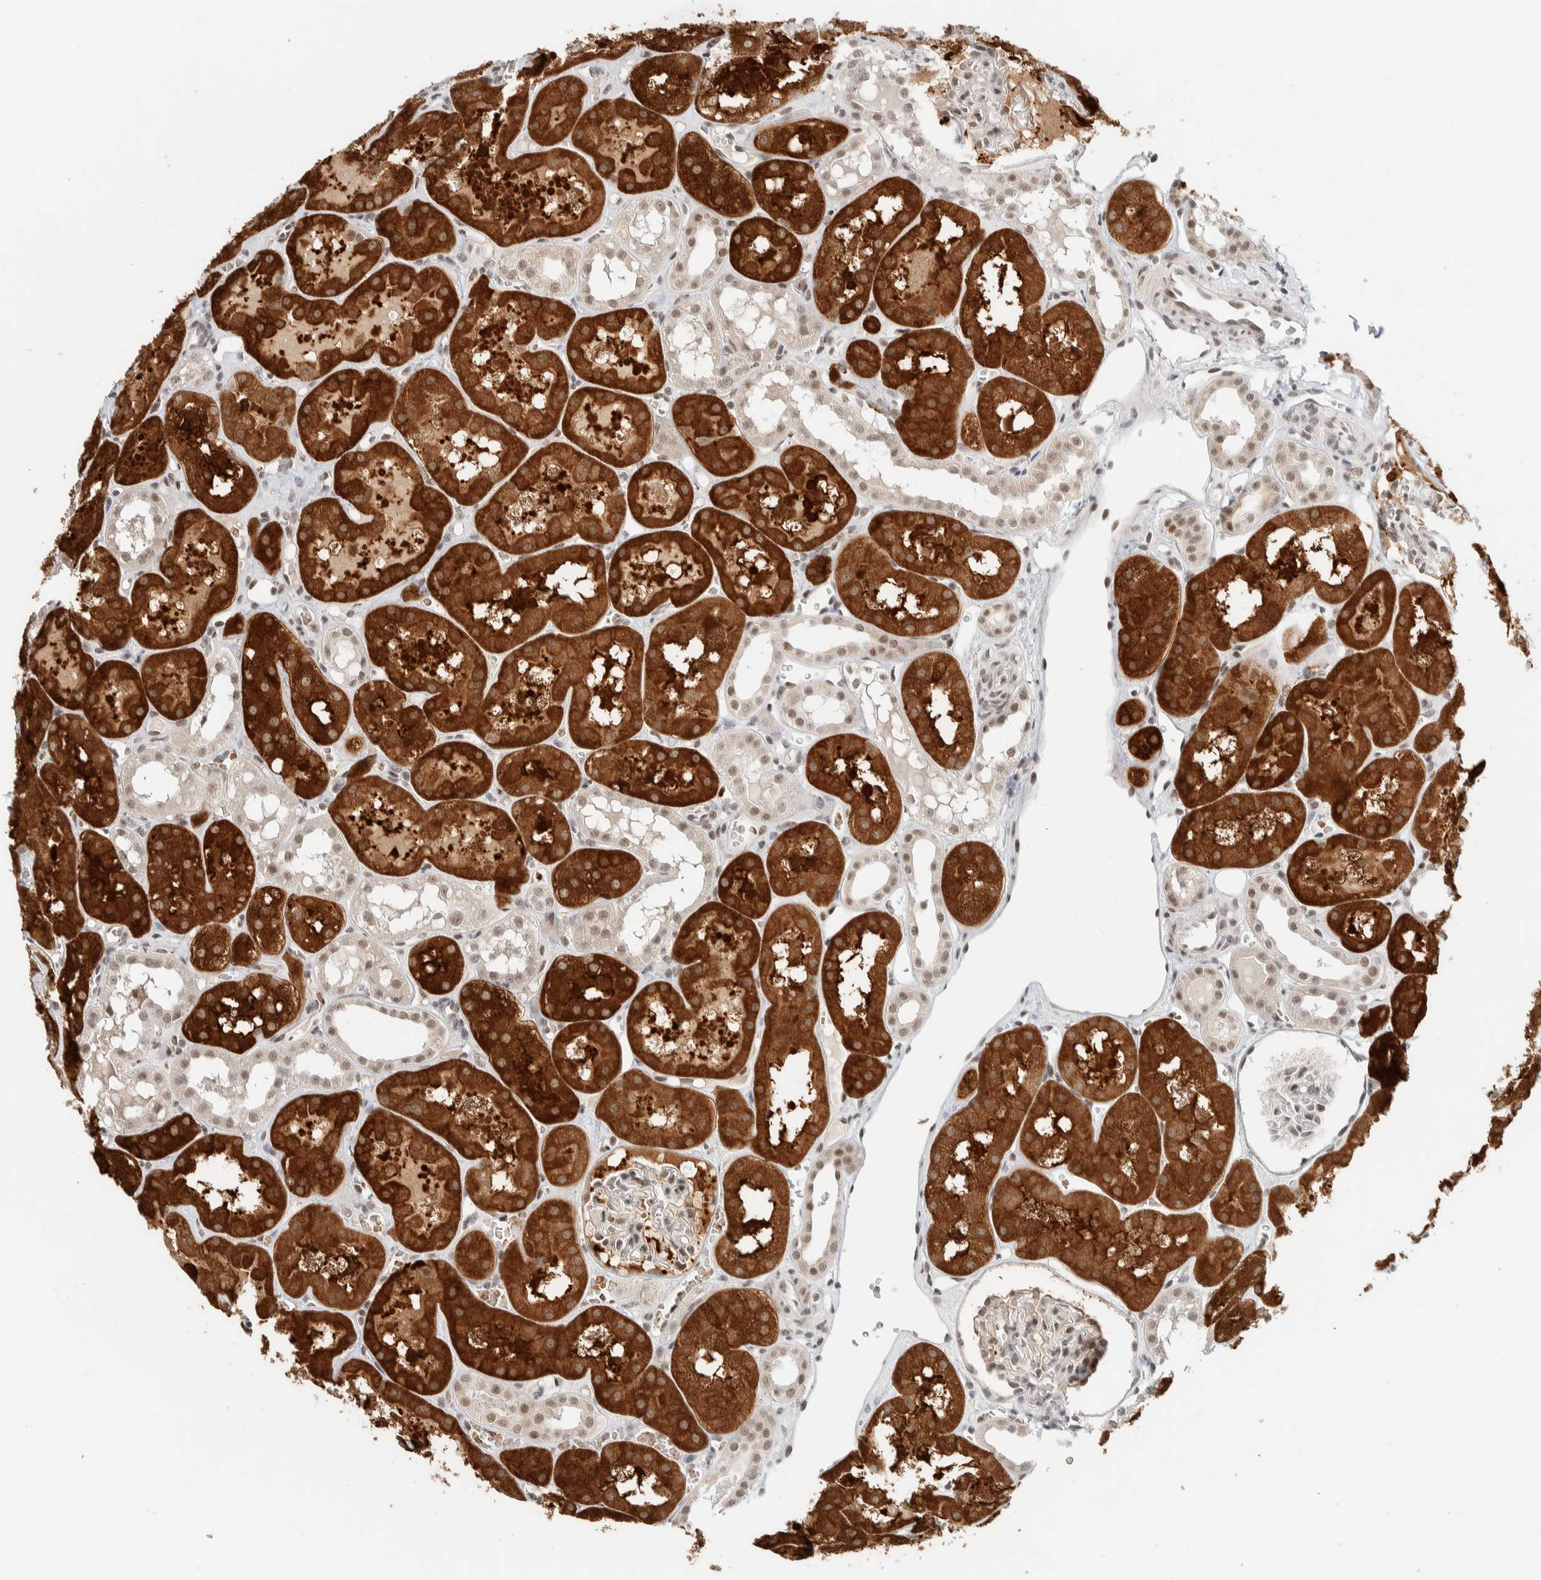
{"staining": {"intensity": "moderate", "quantity": "<25%", "location": "nuclear"}, "tissue": "kidney", "cell_type": "Cells in glomeruli", "image_type": "normal", "snomed": [{"axis": "morphology", "description": "Normal tissue, NOS"}, {"axis": "topography", "description": "Kidney"}, {"axis": "topography", "description": "Urinary bladder"}], "caption": "This photomicrograph shows normal kidney stained with immunohistochemistry (IHC) to label a protein in brown. The nuclear of cells in glomeruli show moderate positivity for the protein. Nuclei are counter-stained blue.", "gene": "ZBTB2", "patient": {"sex": "male", "age": 16}}